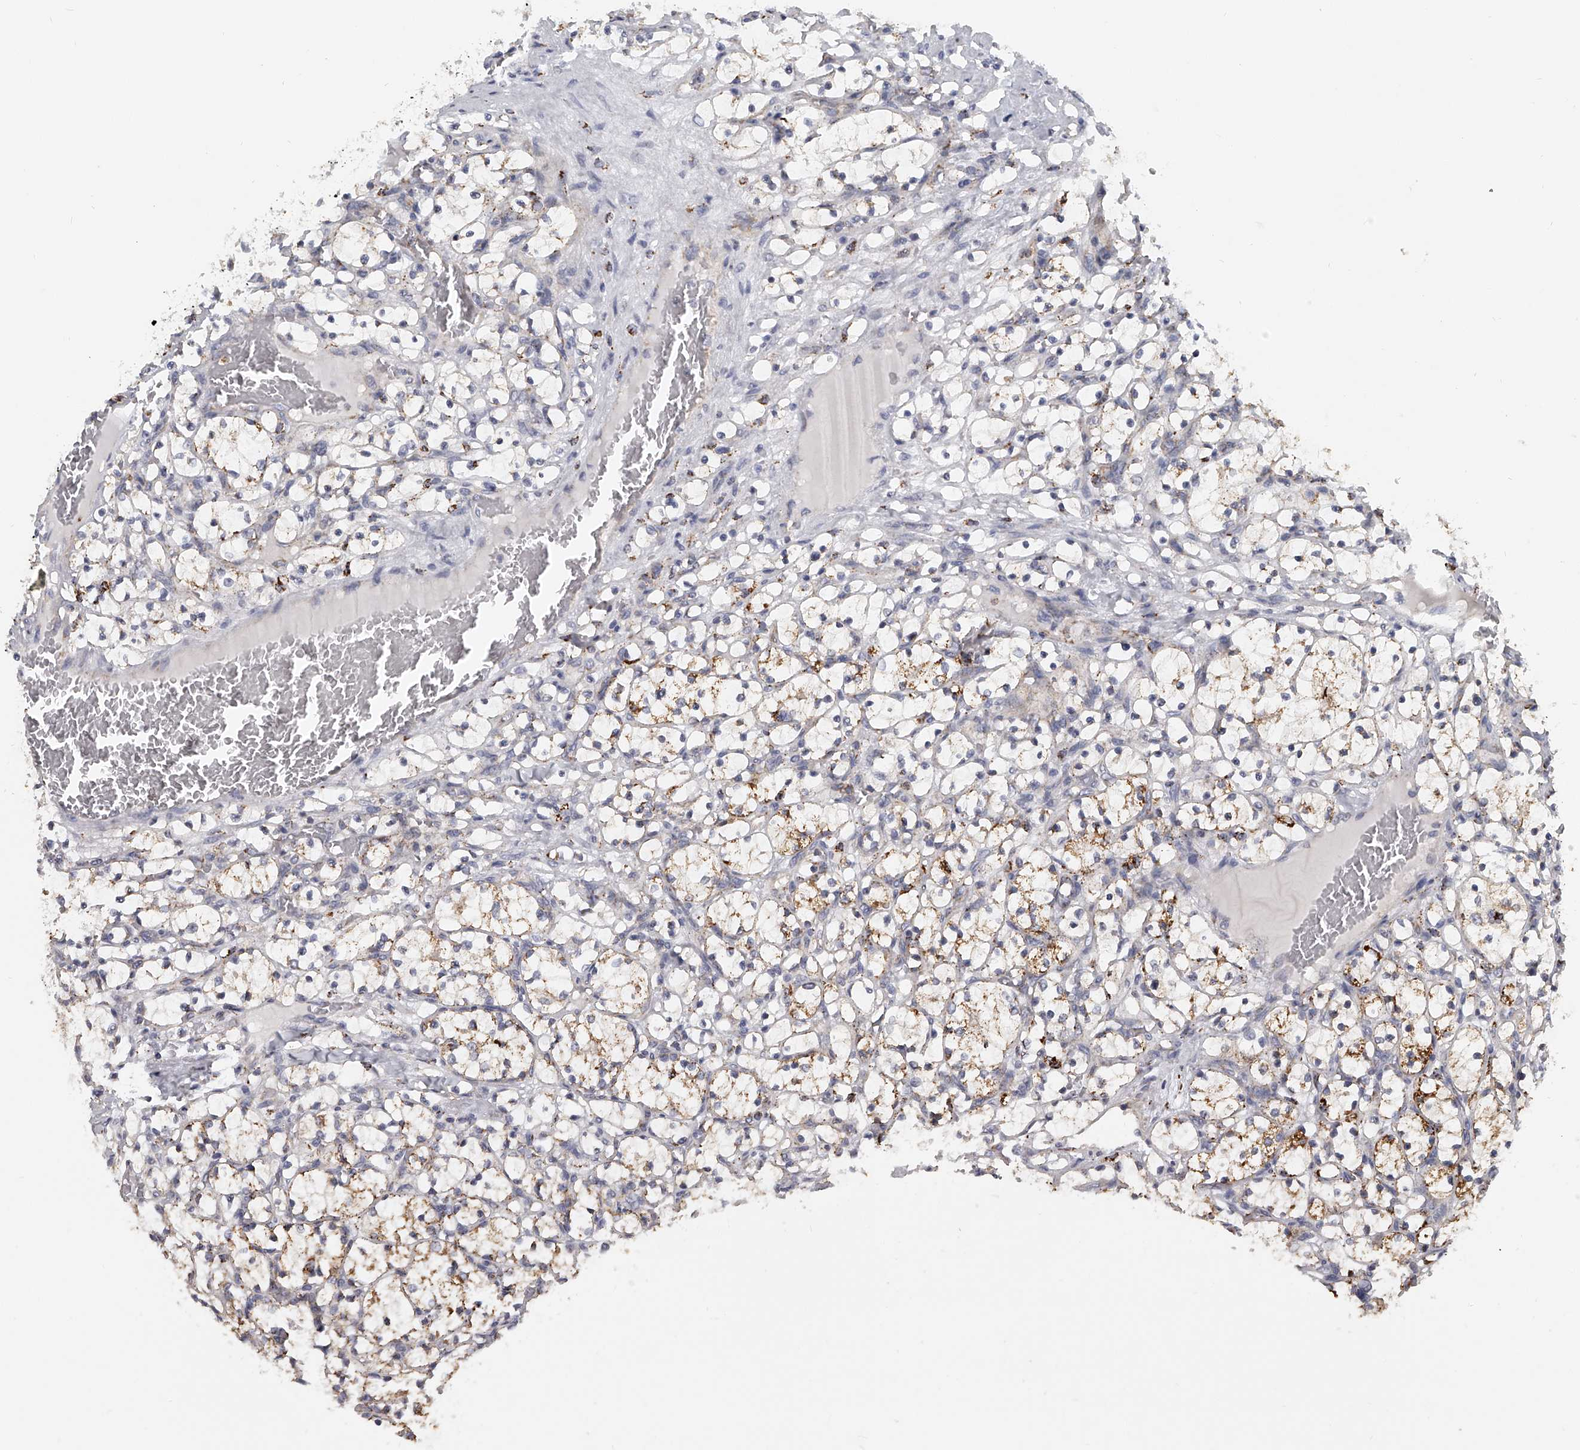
{"staining": {"intensity": "moderate", "quantity": "25%-75%", "location": "cytoplasmic/membranous"}, "tissue": "renal cancer", "cell_type": "Tumor cells", "image_type": "cancer", "snomed": [{"axis": "morphology", "description": "Adenocarcinoma, NOS"}, {"axis": "topography", "description": "Kidney"}], "caption": "DAB (3,3'-diaminobenzidine) immunohistochemical staining of renal cancer (adenocarcinoma) exhibits moderate cytoplasmic/membranous protein expression in about 25%-75% of tumor cells. The staining was performed using DAB (3,3'-diaminobenzidine) to visualize the protein expression in brown, while the nuclei were stained in blue with hematoxylin (Magnification: 20x).", "gene": "KLHL7", "patient": {"sex": "female", "age": 69}}